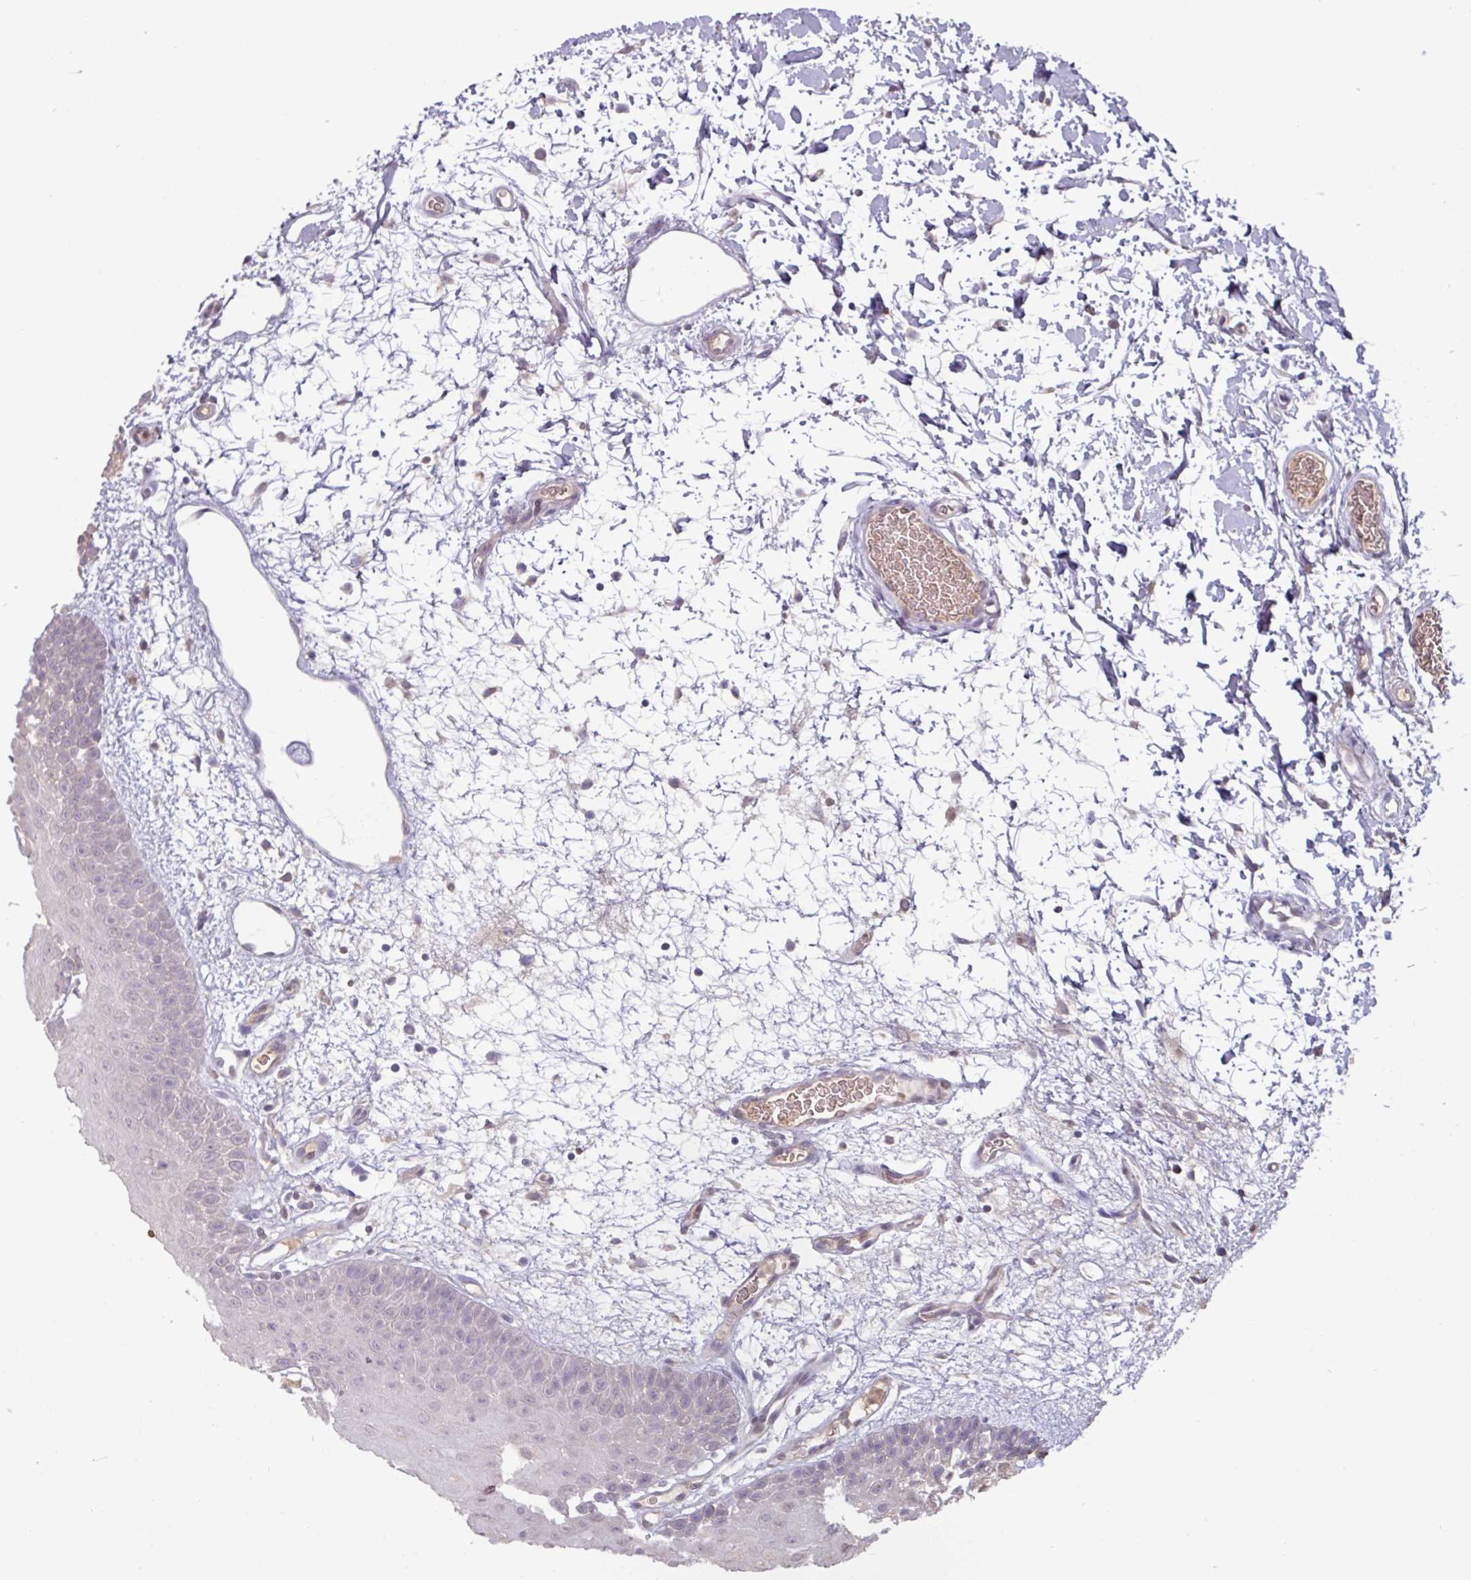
{"staining": {"intensity": "moderate", "quantity": "<25%", "location": "cytoplasmic/membranous"}, "tissue": "oral mucosa", "cell_type": "Squamous epithelial cells", "image_type": "normal", "snomed": [{"axis": "morphology", "description": "Normal tissue, NOS"}, {"axis": "morphology", "description": "Squamous cell carcinoma, NOS"}, {"axis": "topography", "description": "Oral tissue"}, {"axis": "topography", "description": "Tounge, NOS"}, {"axis": "topography", "description": "Head-Neck"}], "caption": "Immunohistochemistry of normal human oral mucosa exhibits low levels of moderate cytoplasmic/membranous staining in about <25% of squamous epithelial cells. The protein is stained brown, and the nuclei are stained in blue (DAB IHC with brightfield microscopy, high magnification).", "gene": "SLC5A10", "patient": {"sex": "male", "age": 76}}